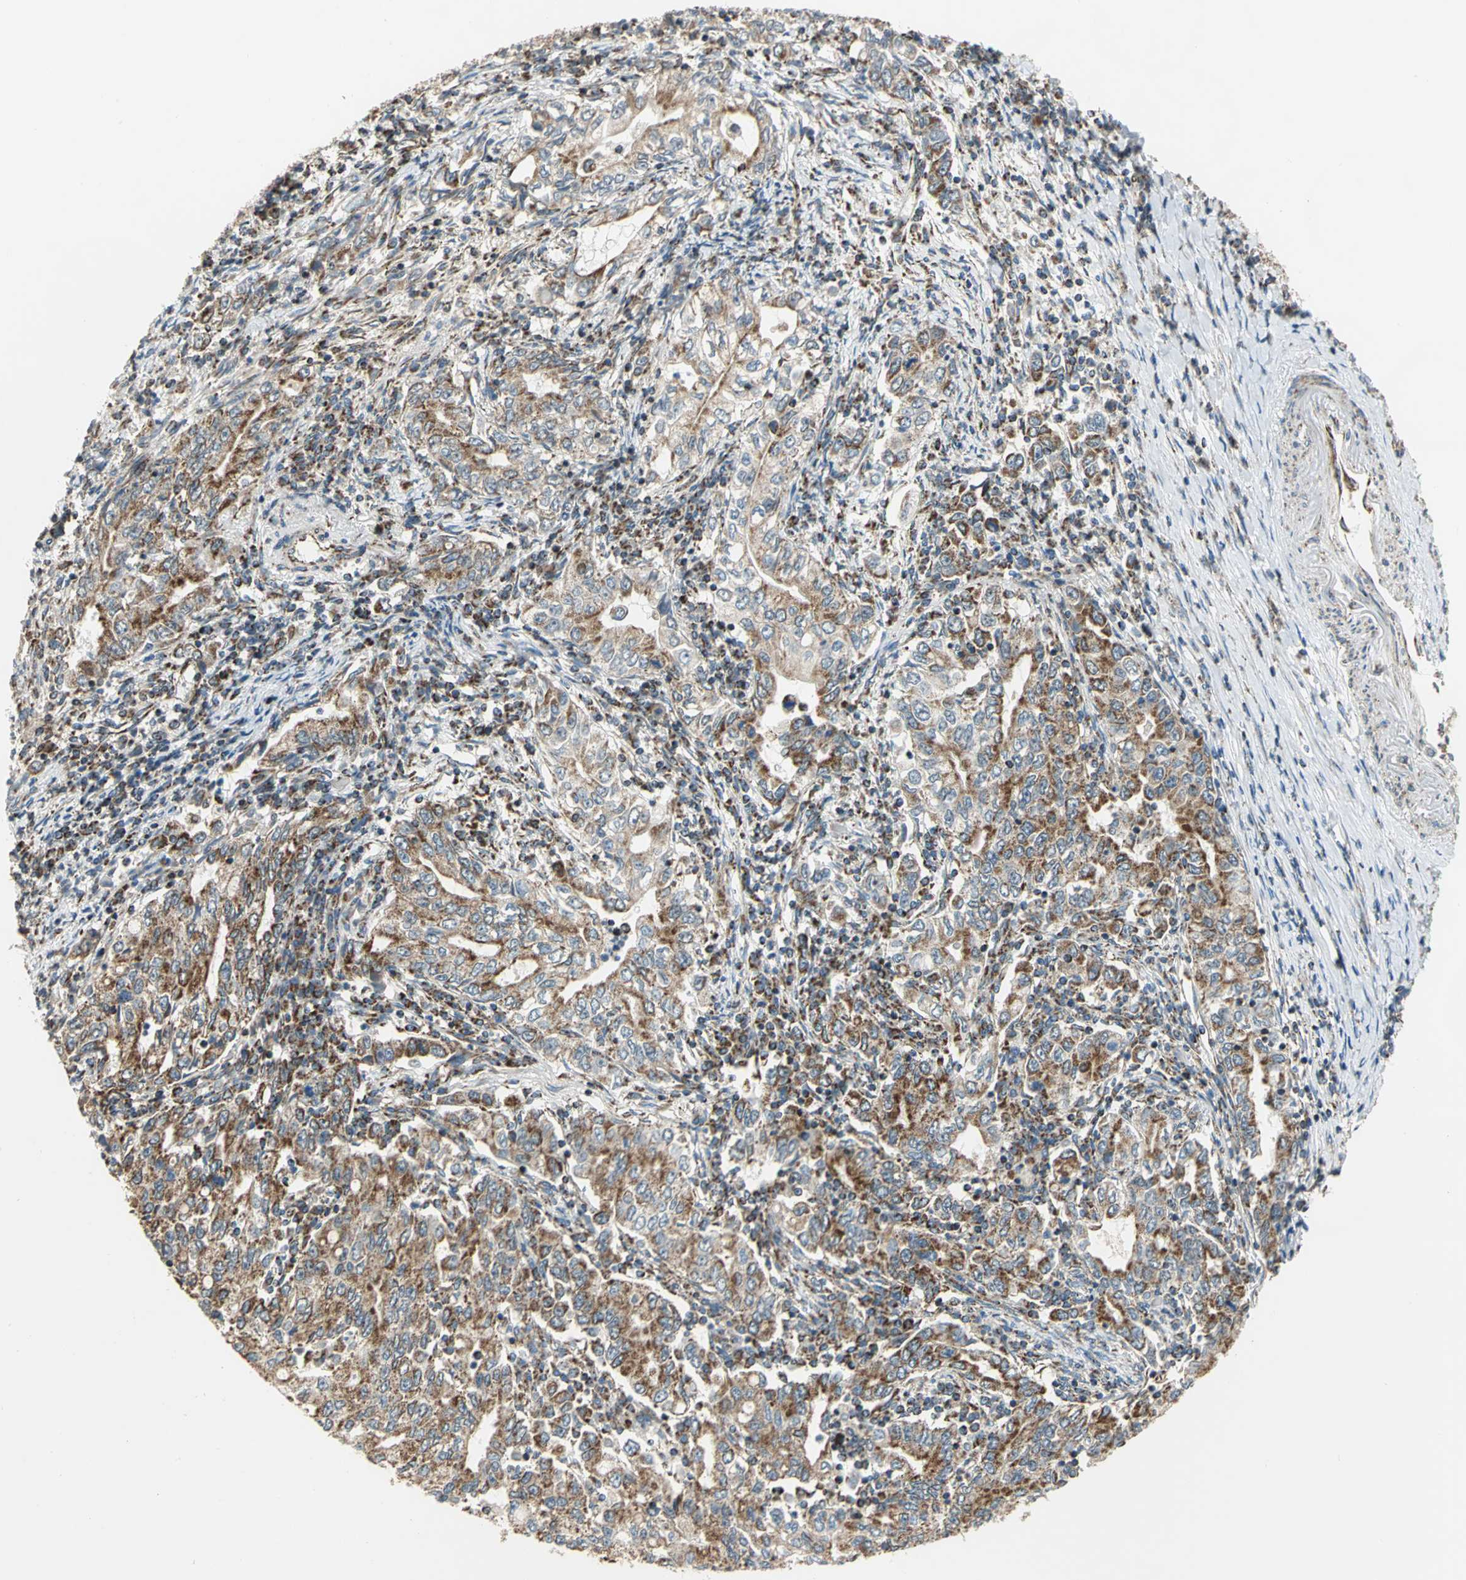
{"staining": {"intensity": "moderate", "quantity": ">75%", "location": "cytoplasmic/membranous"}, "tissue": "stomach cancer", "cell_type": "Tumor cells", "image_type": "cancer", "snomed": [{"axis": "morphology", "description": "Adenocarcinoma, NOS"}, {"axis": "topography", "description": "Stomach, lower"}], "caption": "Immunohistochemical staining of stomach adenocarcinoma reveals medium levels of moderate cytoplasmic/membranous protein staining in approximately >75% of tumor cells.", "gene": "MRPS22", "patient": {"sex": "female", "age": 72}}